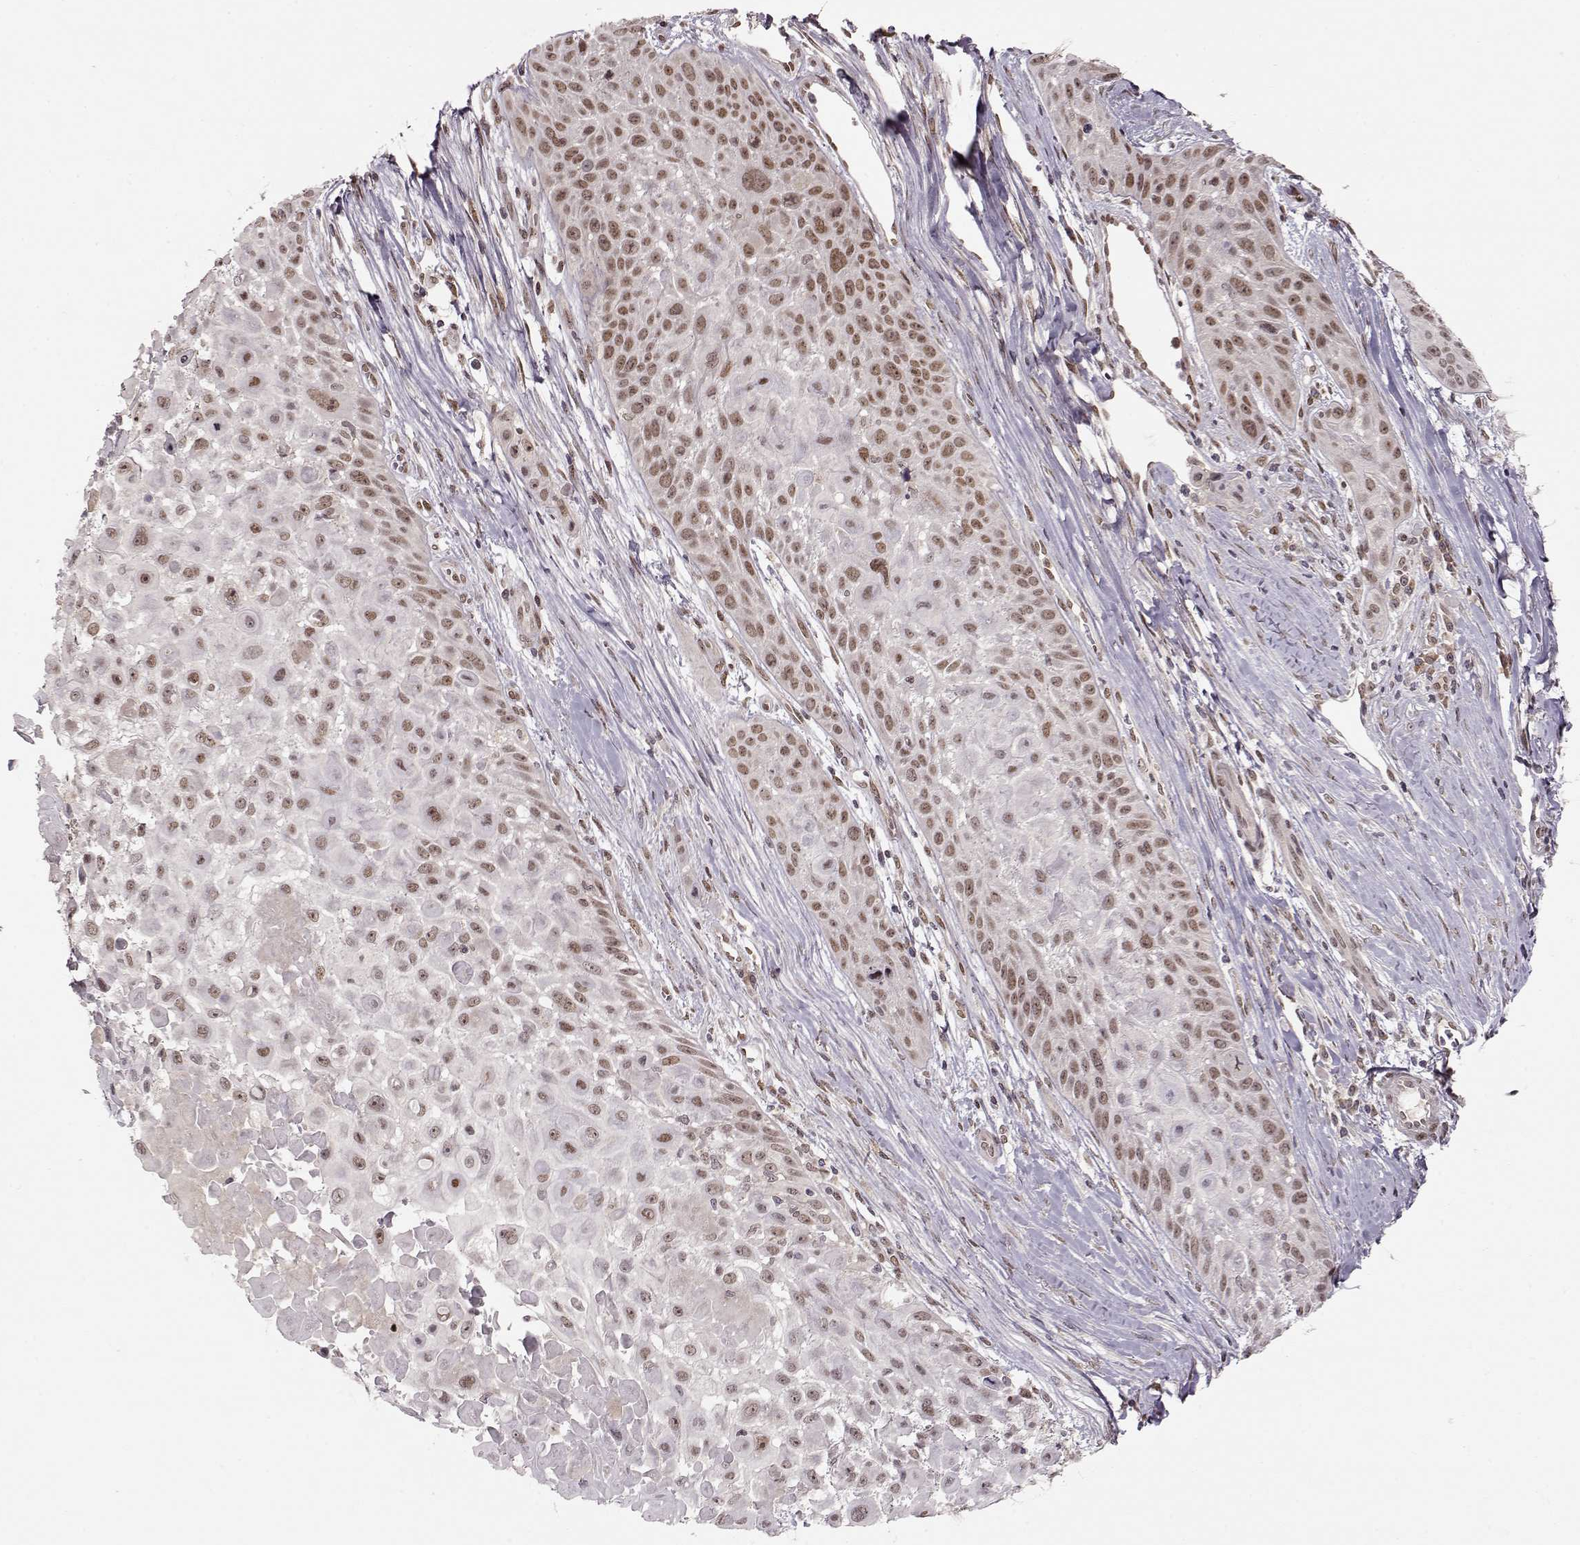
{"staining": {"intensity": "weak", "quantity": ">75%", "location": "nuclear"}, "tissue": "skin cancer", "cell_type": "Tumor cells", "image_type": "cancer", "snomed": [{"axis": "morphology", "description": "Squamous cell carcinoma, NOS"}, {"axis": "topography", "description": "Skin"}, {"axis": "topography", "description": "Anal"}], "caption": "The photomicrograph demonstrates immunohistochemical staining of skin cancer. There is weak nuclear expression is present in about >75% of tumor cells.", "gene": "RAI1", "patient": {"sex": "female", "age": 75}}